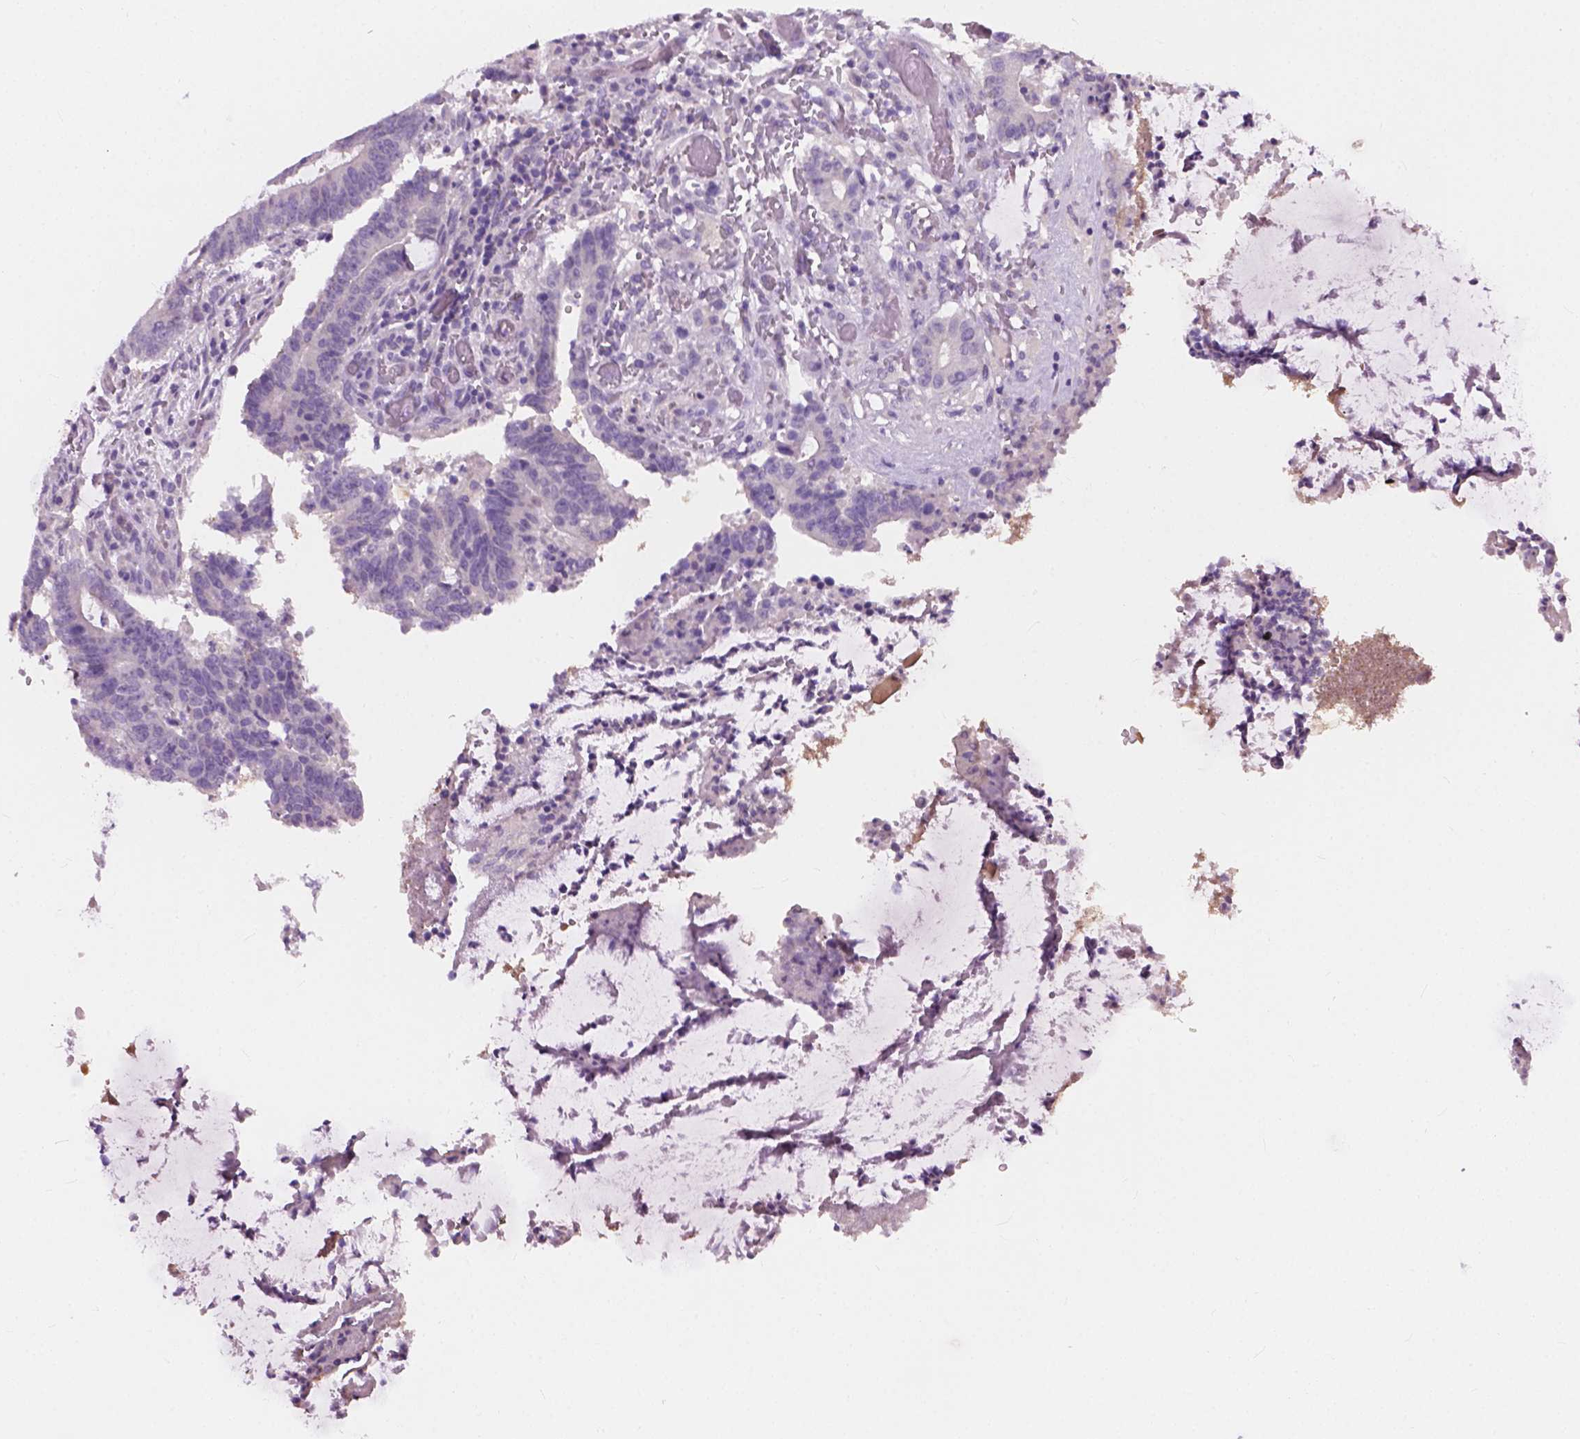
{"staining": {"intensity": "negative", "quantity": "none", "location": "none"}, "tissue": "colorectal cancer", "cell_type": "Tumor cells", "image_type": "cancer", "snomed": [{"axis": "morphology", "description": "Adenocarcinoma, NOS"}, {"axis": "topography", "description": "Colon"}], "caption": "Adenocarcinoma (colorectal) was stained to show a protein in brown. There is no significant expression in tumor cells.", "gene": "KRT17", "patient": {"sex": "female", "age": 43}}